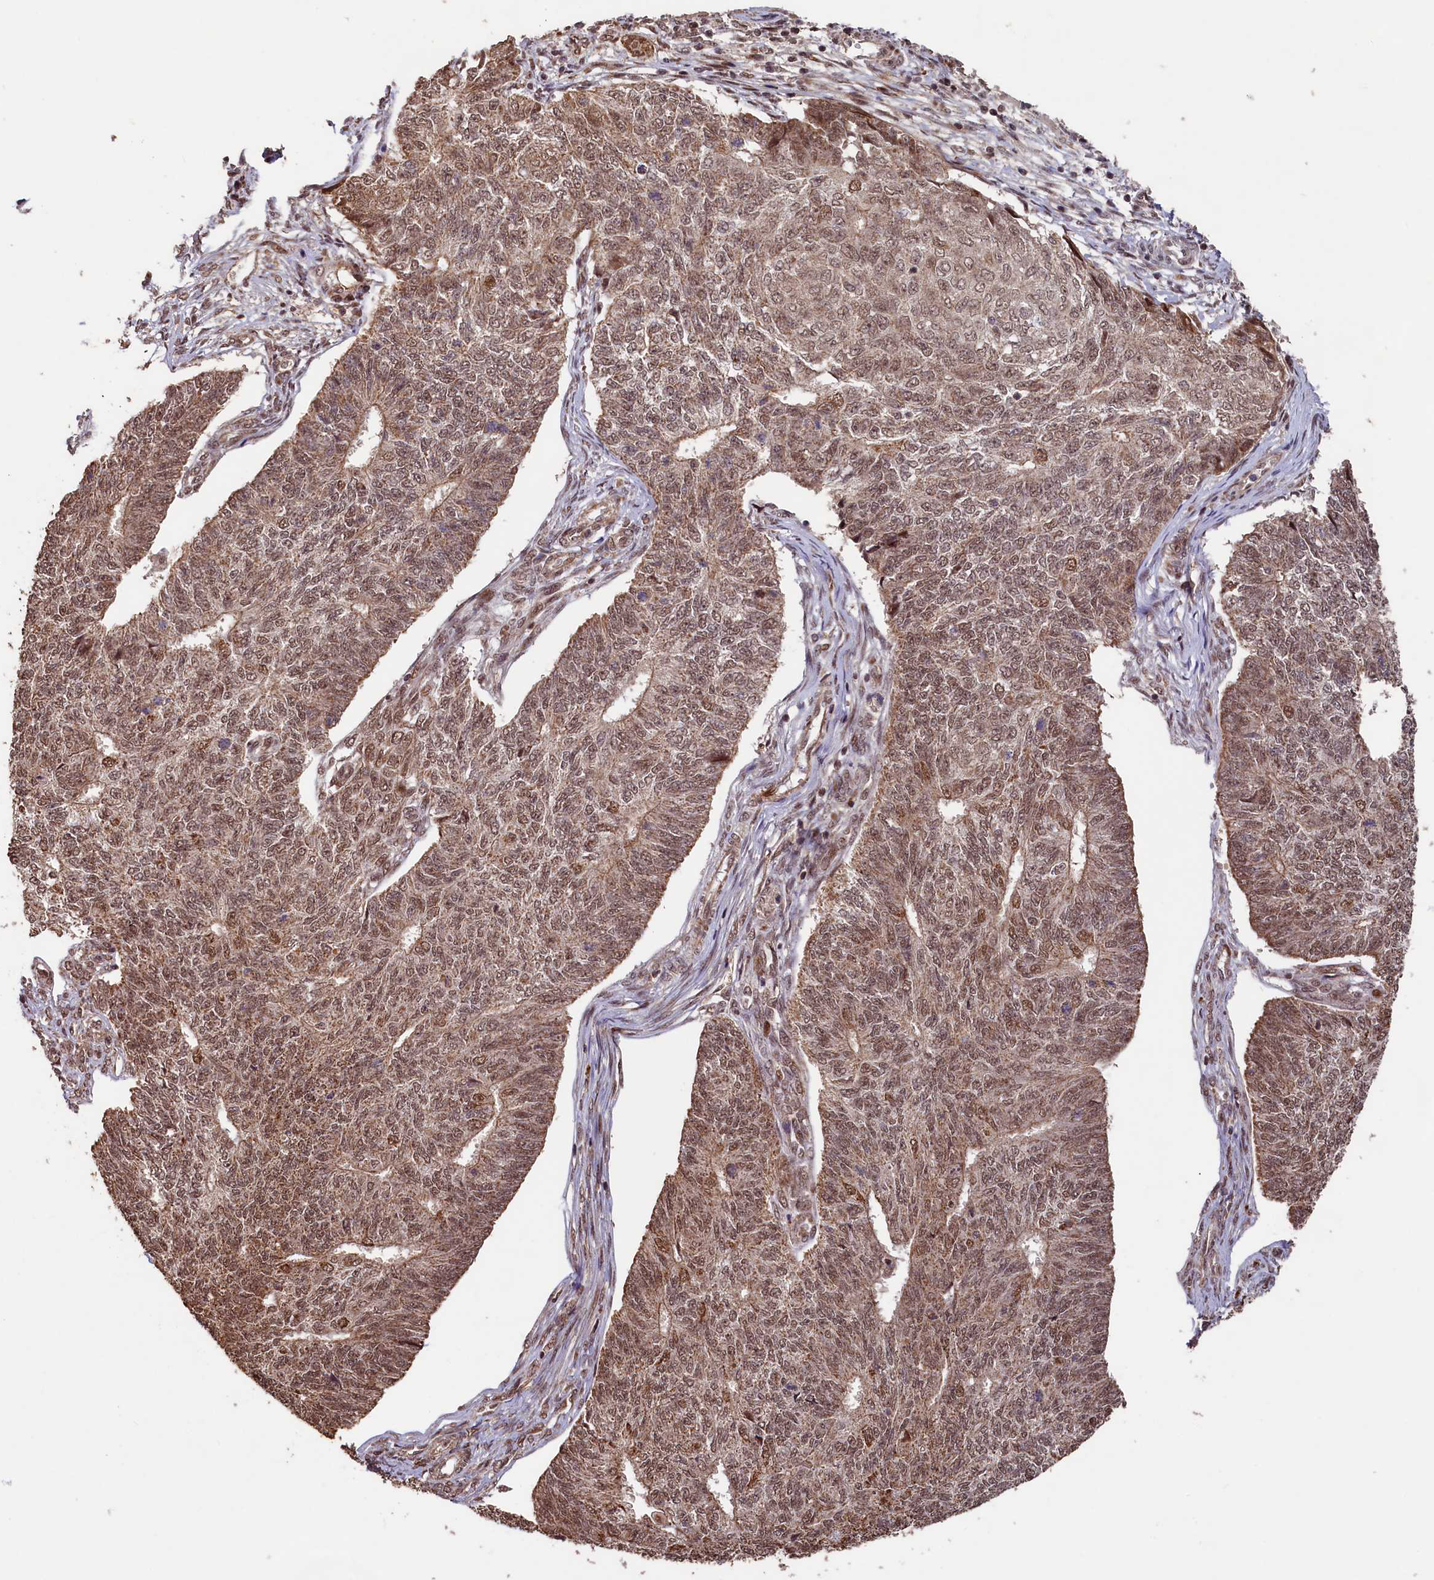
{"staining": {"intensity": "moderate", "quantity": ">75%", "location": "cytoplasmic/membranous,nuclear"}, "tissue": "endometrial cancer", "cell_type": "Tumor cells", "image_type": "cancer", "snomed": [{"axis": "morphology", "description": "Adenocarcinoma, NOS"}, {"axis": "topography", "description": "Endometrium"}], "caption": "An image of adenocarcinoma (endometrial) stained for a protein exhibits moderate cytoplasmic/membranous and nuclear brown staining in tumor cells.", "gene": "SHPRH", "patient": {"sex": "female", "age": 32}}